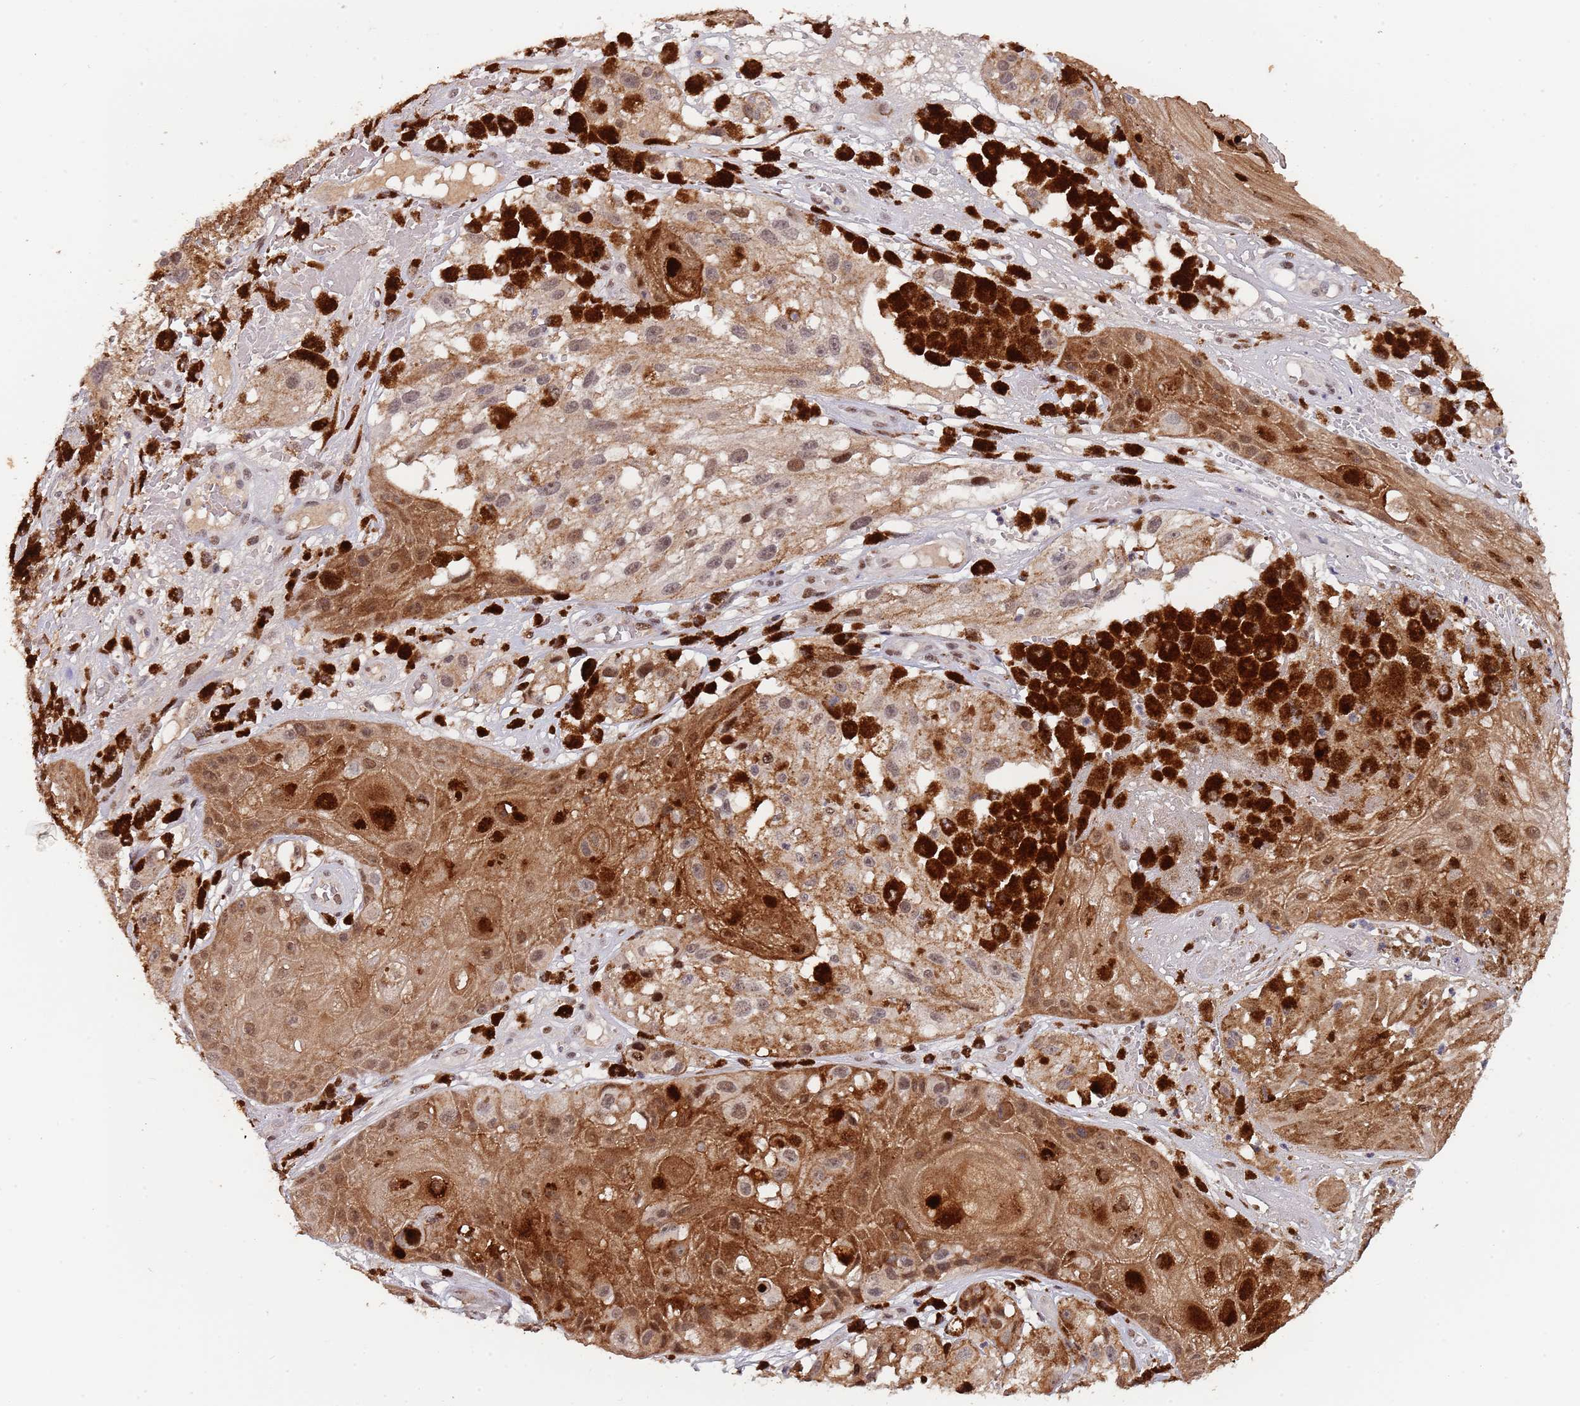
{"staining": {"intensity": "weak", "quantity": "<25%", "location": "nuclear"}, "tissue": "melanoma", "cell_type": "Tumor cells", "image_type": "cancer", "snomed": [{"axis": "morphology", "description": "Malignant melanoma, NOS"}, {"axis": "topography", "description": "Skin"}], "caption": "Immunohistochemistry of malignant melanoma reveals no positivity in tumor cells.", "gene": "CIZ1", "patient": {"sex": "male", "age": 88}}